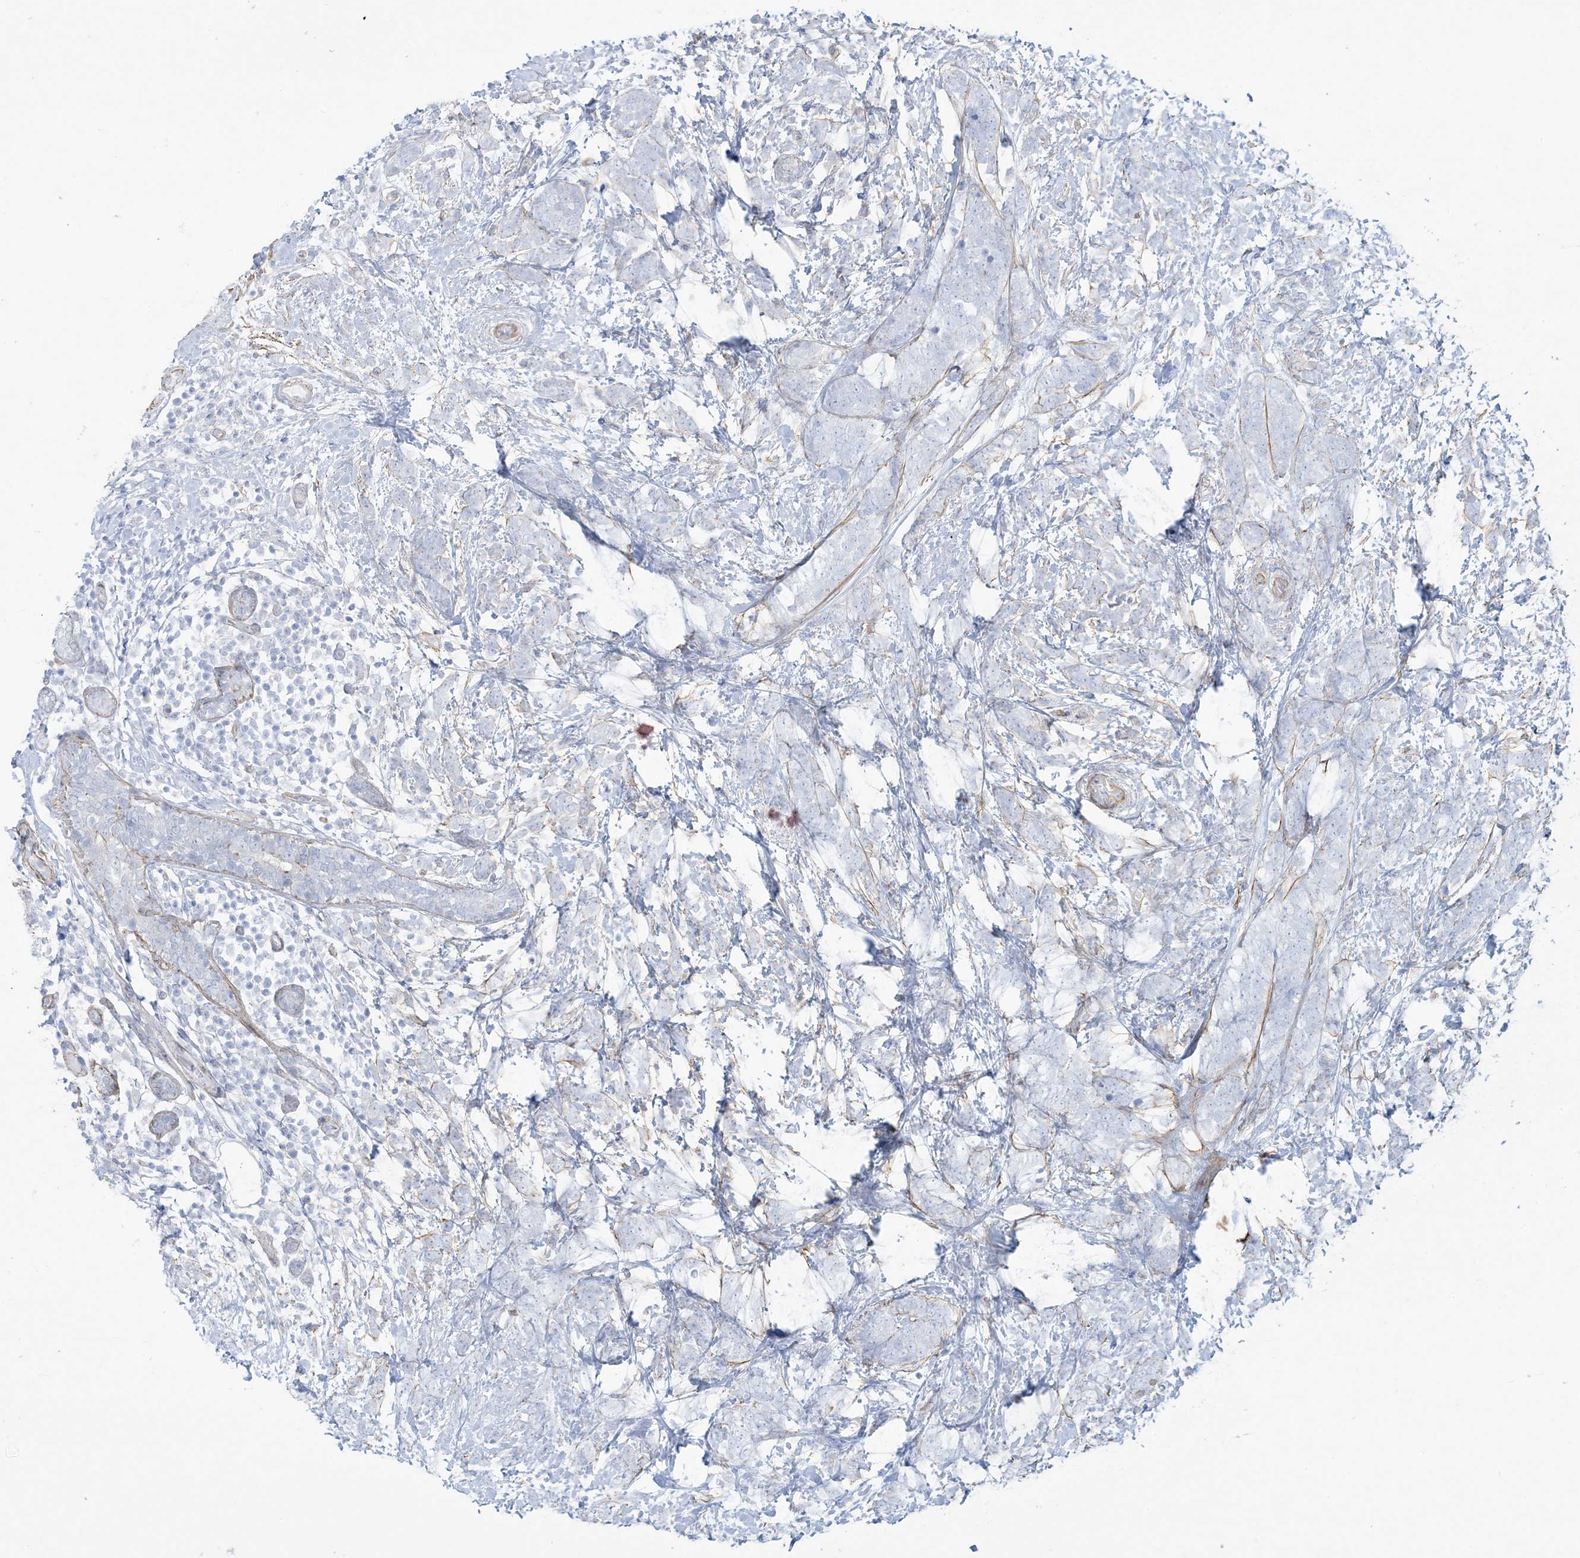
{"staining": {"intensity": "negative", "quantity": "none", "location": "none"}, "tissue": "breast cancer", "cell_type": "Tumor cells", "image_type": "cancer", "snomed": [{"axis": "morphology", "description": "Lobular carcinoma"}, {"axis": "topography", "description": "Breast"}], "caption": "Immunohistochemistry micrograph of breast lobular carcinoma stained for a protein (brown), which exhibits no staining in tumor cells.", "gene": "AGXT", "patient": {"sex": "female", "age": 58}}